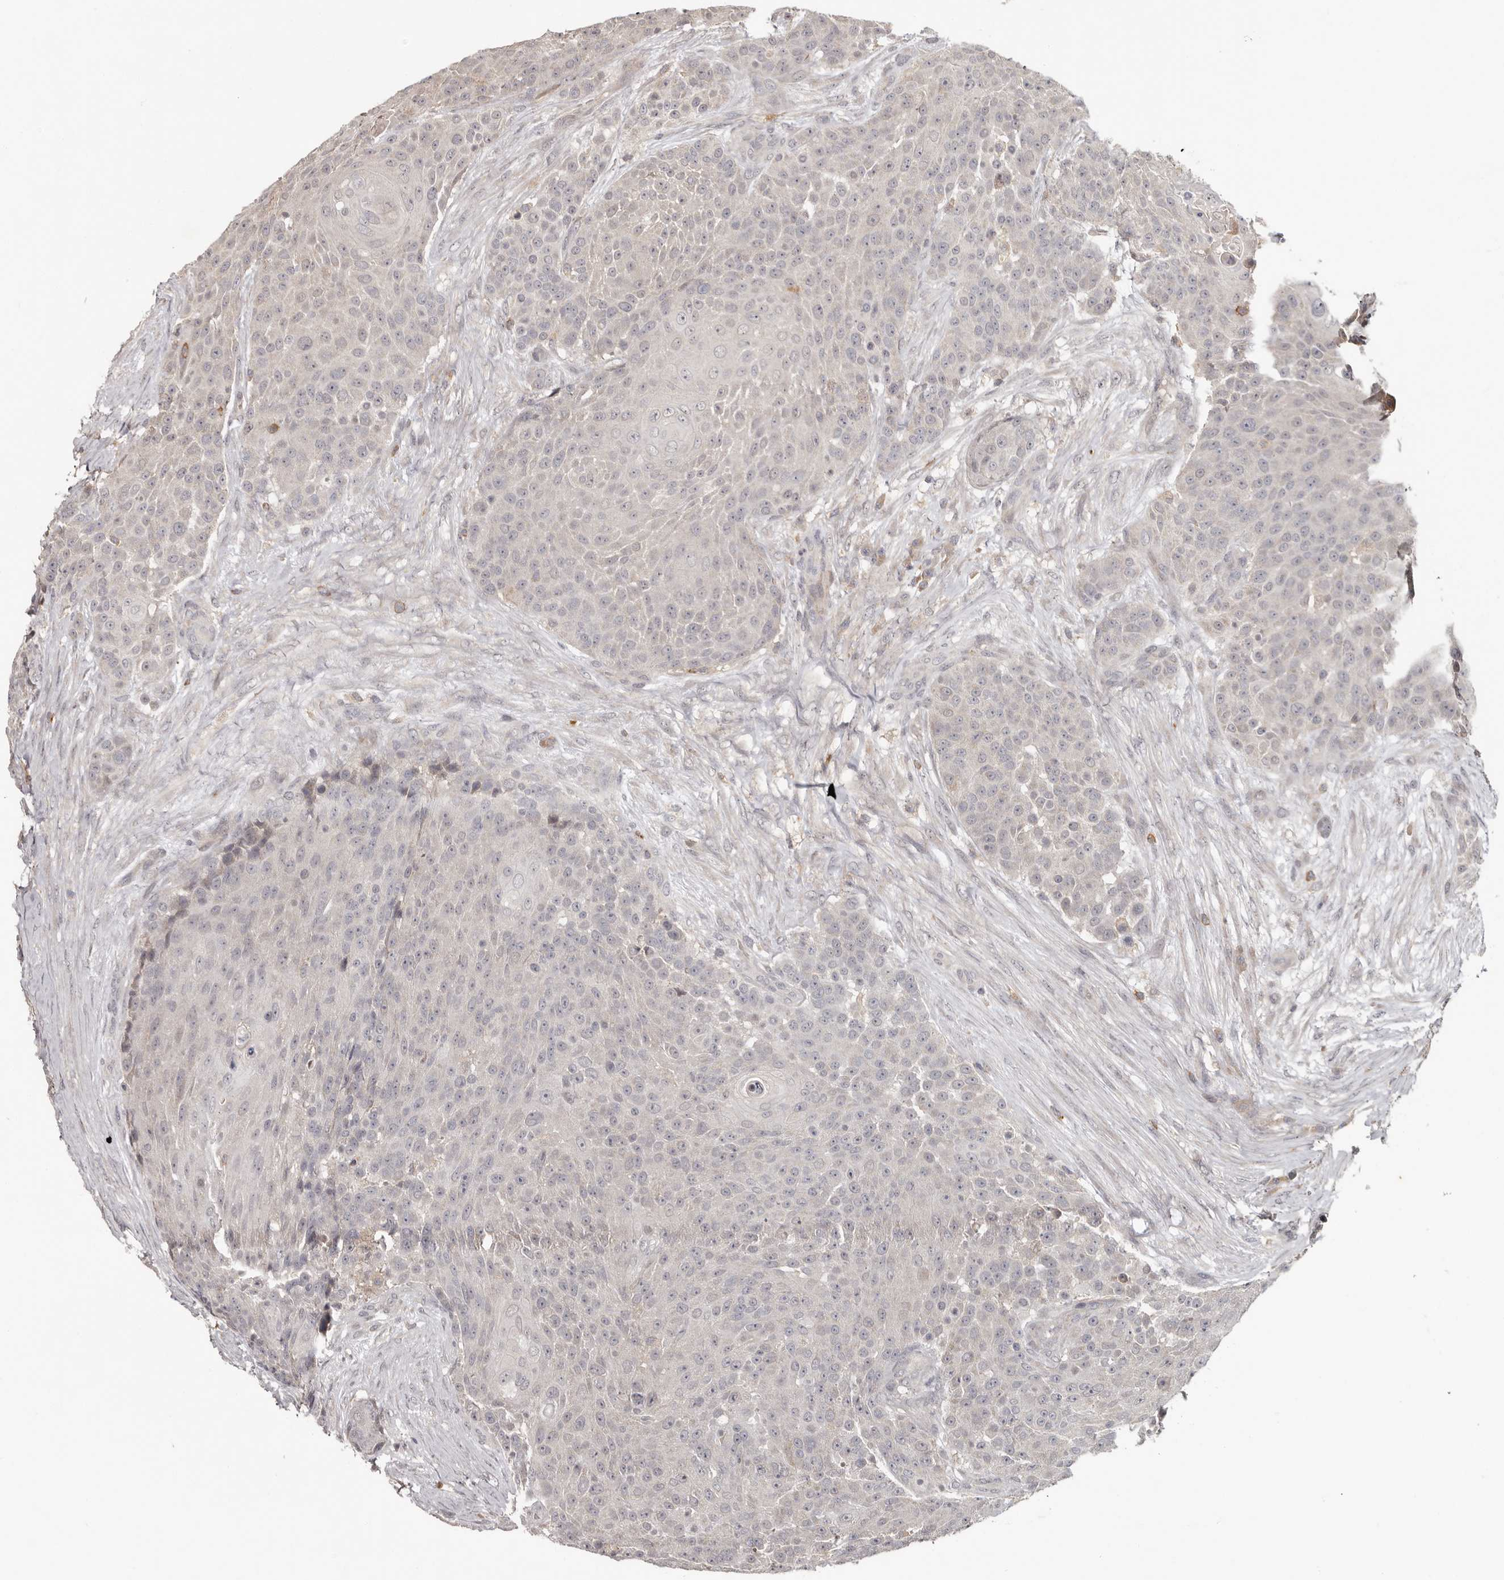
{"staining": {"intensity": "negative", "quantity": "none", "location": "none"}, "tissue": "urothelial cancer", "cell_type": "Tumor cells", "image_type": "cancer", "snomed": [{"axis": "morphology", "description": "Urothelial carcinoma, High grade"}, {"axis": "topography", "description": "Urinary bladder"}], "caption": "Tumor cells show no significant positivity in urothelial cancer. (Immunohistochemistry (ihc), brightfield microscopy, high magnification).", "gene": "ANKRD44", "patient": {"sex": "female", "age": 63}}